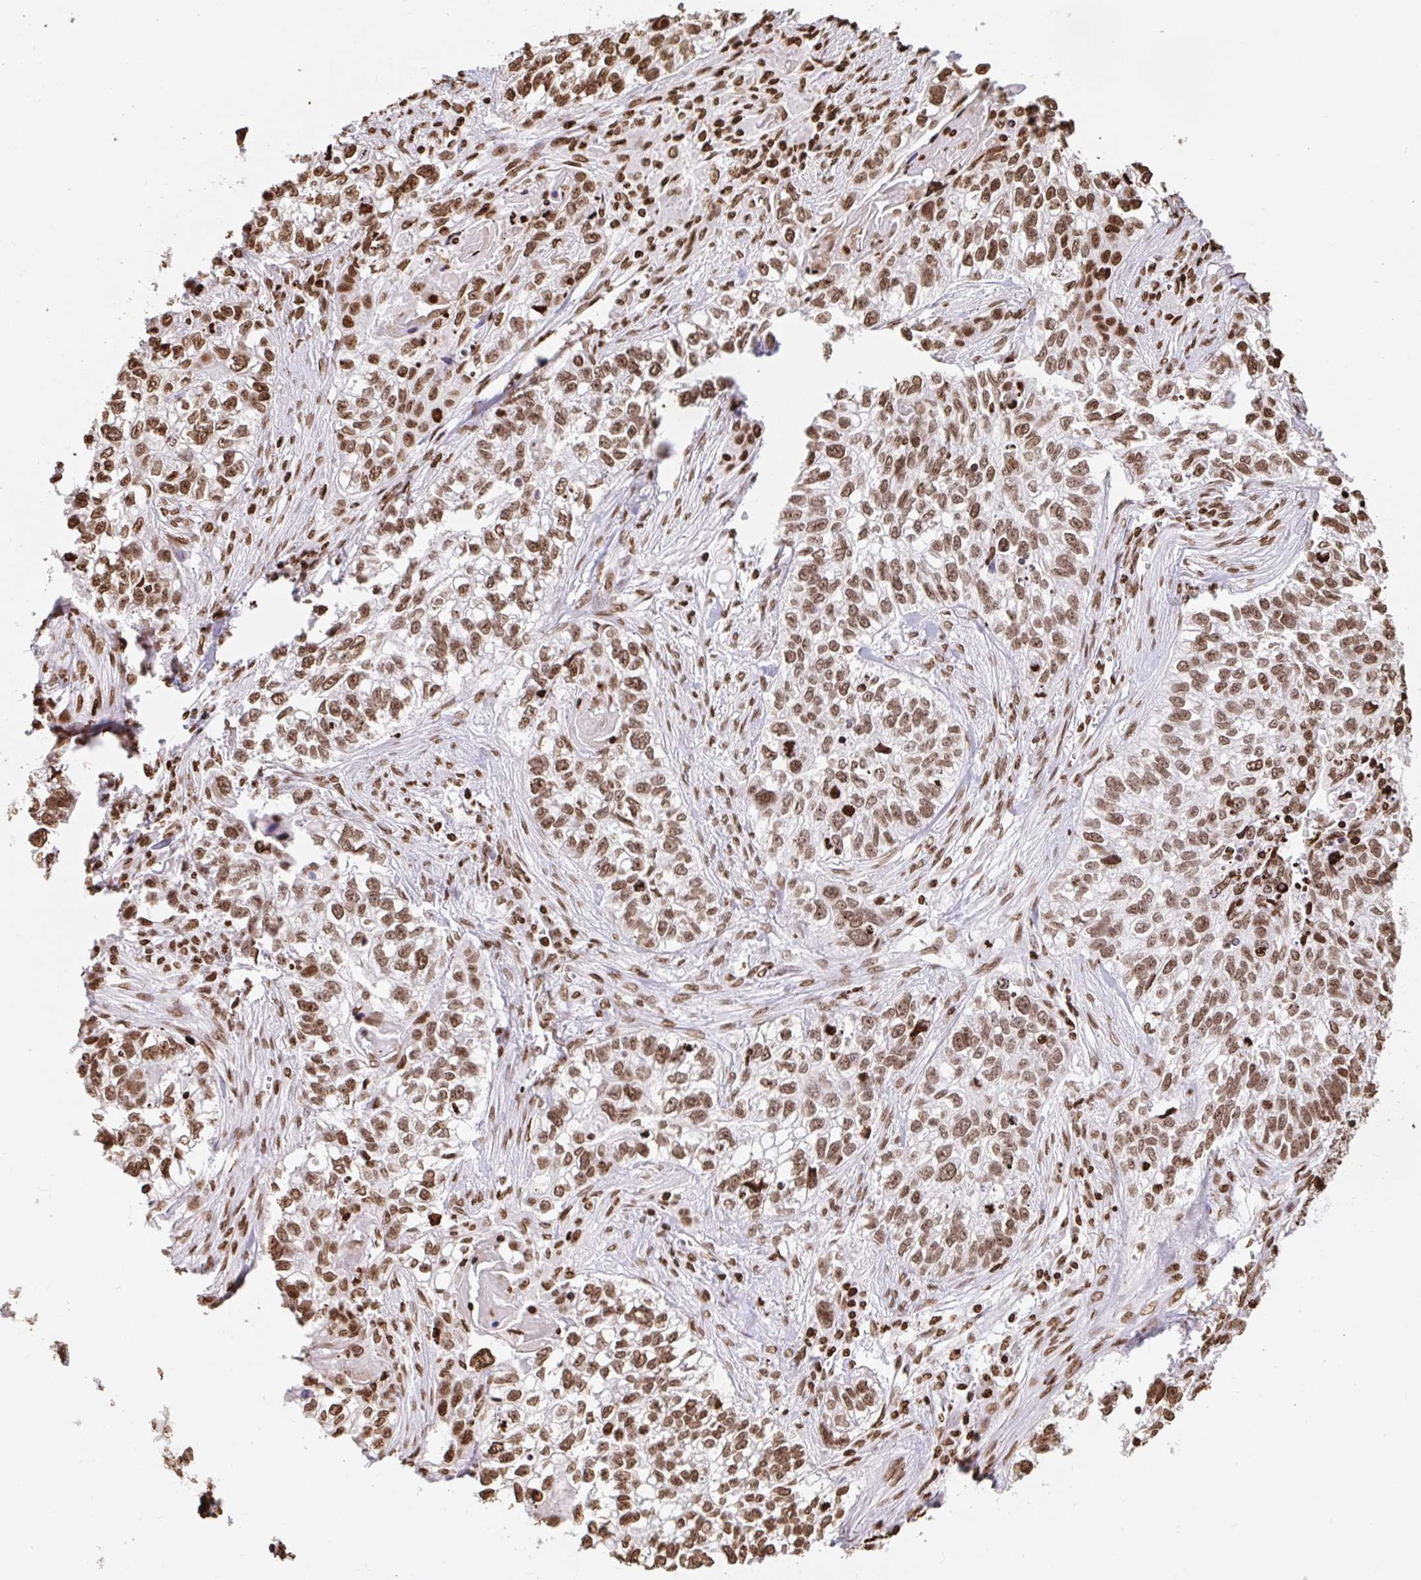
{"staining": {"intensity": "moderate", "quantity": ">75%", "location": "nuclear"}, "tissue": "lung cancer", "cell_type": "Tumor cells", "image_type": "cancer", "snomed": [{"axis": "morphology", "description": "Squamous cell carcinoma, NOS"}, {"axis": "topography", "description": "Lung"}], "caption": "Human lung squamous cell carcinoma stained with a brown dye displays moderate nuclear positive positivity in about >75% of tumor cells.", "gene": "H2BC5", "patient": {"sex": "male", "age": 74}}